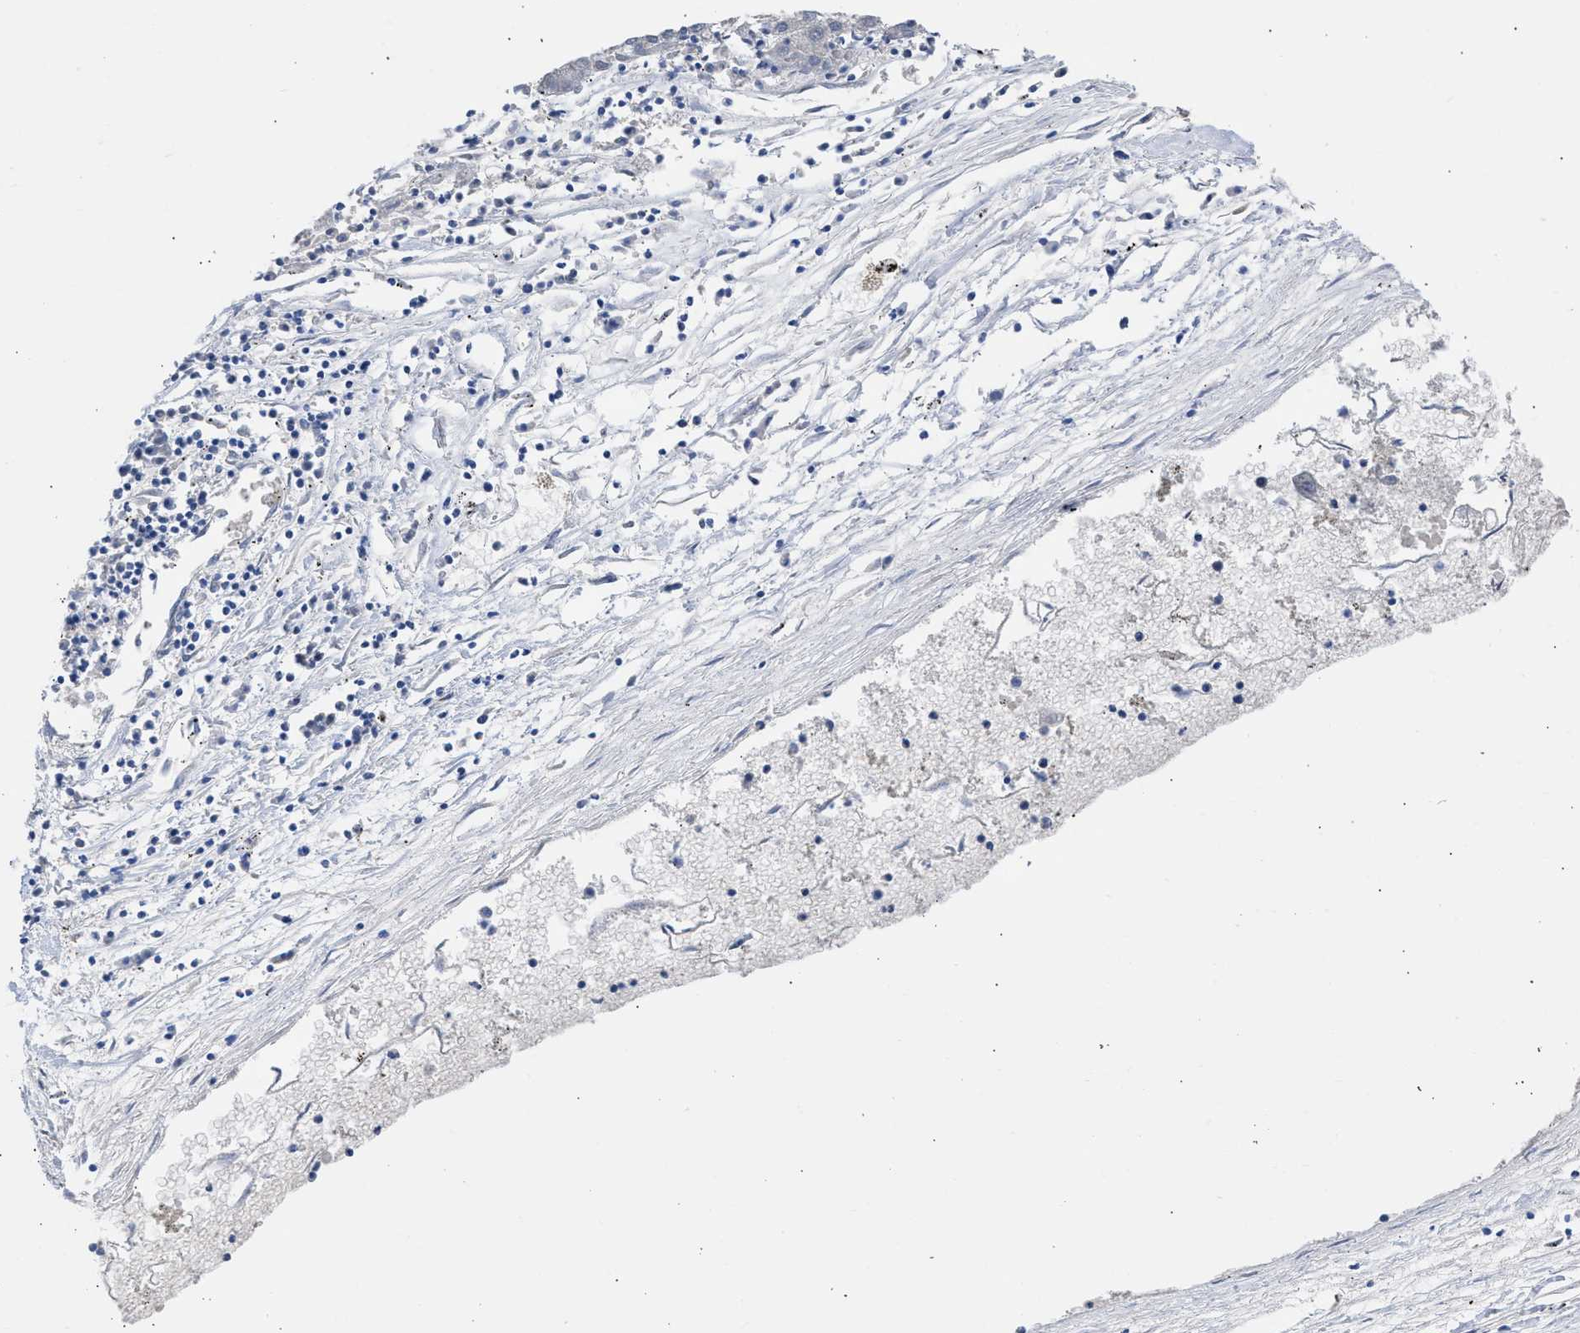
{"staining": {"intensity": "negative", "quantity": "none", "location": "none"}, "tissue": "liver cancer", "cell_type": "Tumor cells", "image_type": "cancer", "snomed": [{"axis": "morphology", "description": "Carcinoma, Hepatocellular, NOS"}, {"axis": "topography", "description": "Liver"}], "caption": "Liver cancer (hepatocellular carcinoma) stained for a protein using IHC shows no expression tumor cells.", "gene": "RSPH1", "patient": {"sex": "male", "age": 72}}